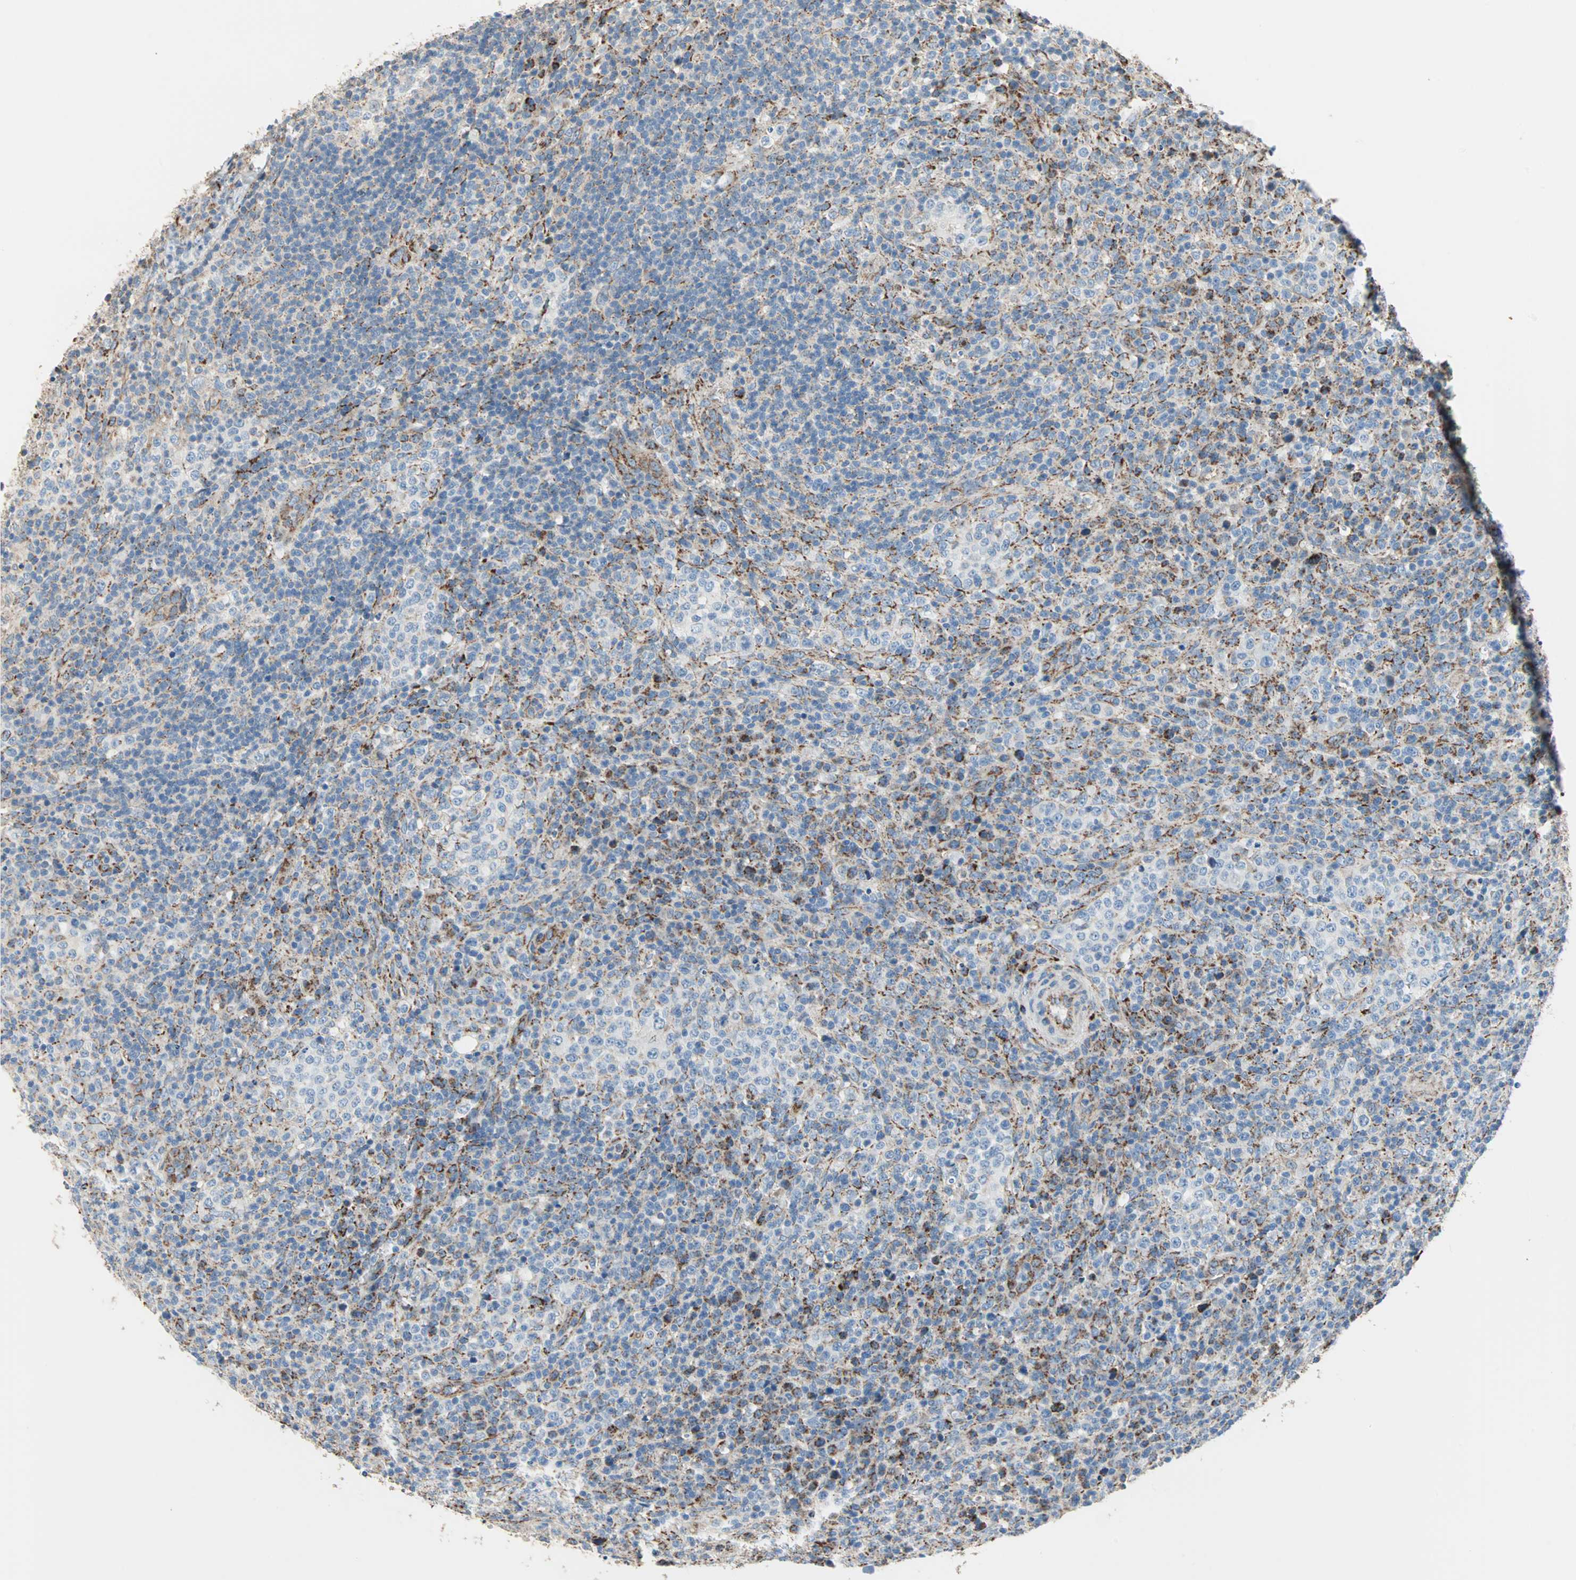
{"staining": {"intensity": "strong", "quantity": "<25%", "location": "cytoplasmic/membranous"}, "tissue": "lymphoma", "cell_type": "Tumor cells", "image_type": "cancer", "snomed": [{"axis": "morphology", "description": "Malignant lymphoma, non-Hodgkin's type, High grade"}, {"axis": "topography", "description": "Lymph node"}], "caption": "Immunohistochemistry (IHC) (DAB) staining of high-grade malignant lymphoma, non-Hodgkin's type shows strong cytoplasmic/membranous protein positivity in about <25% of tumor cells.", "gene": "TST", "patient": {"sex": "female", "age": 76}}